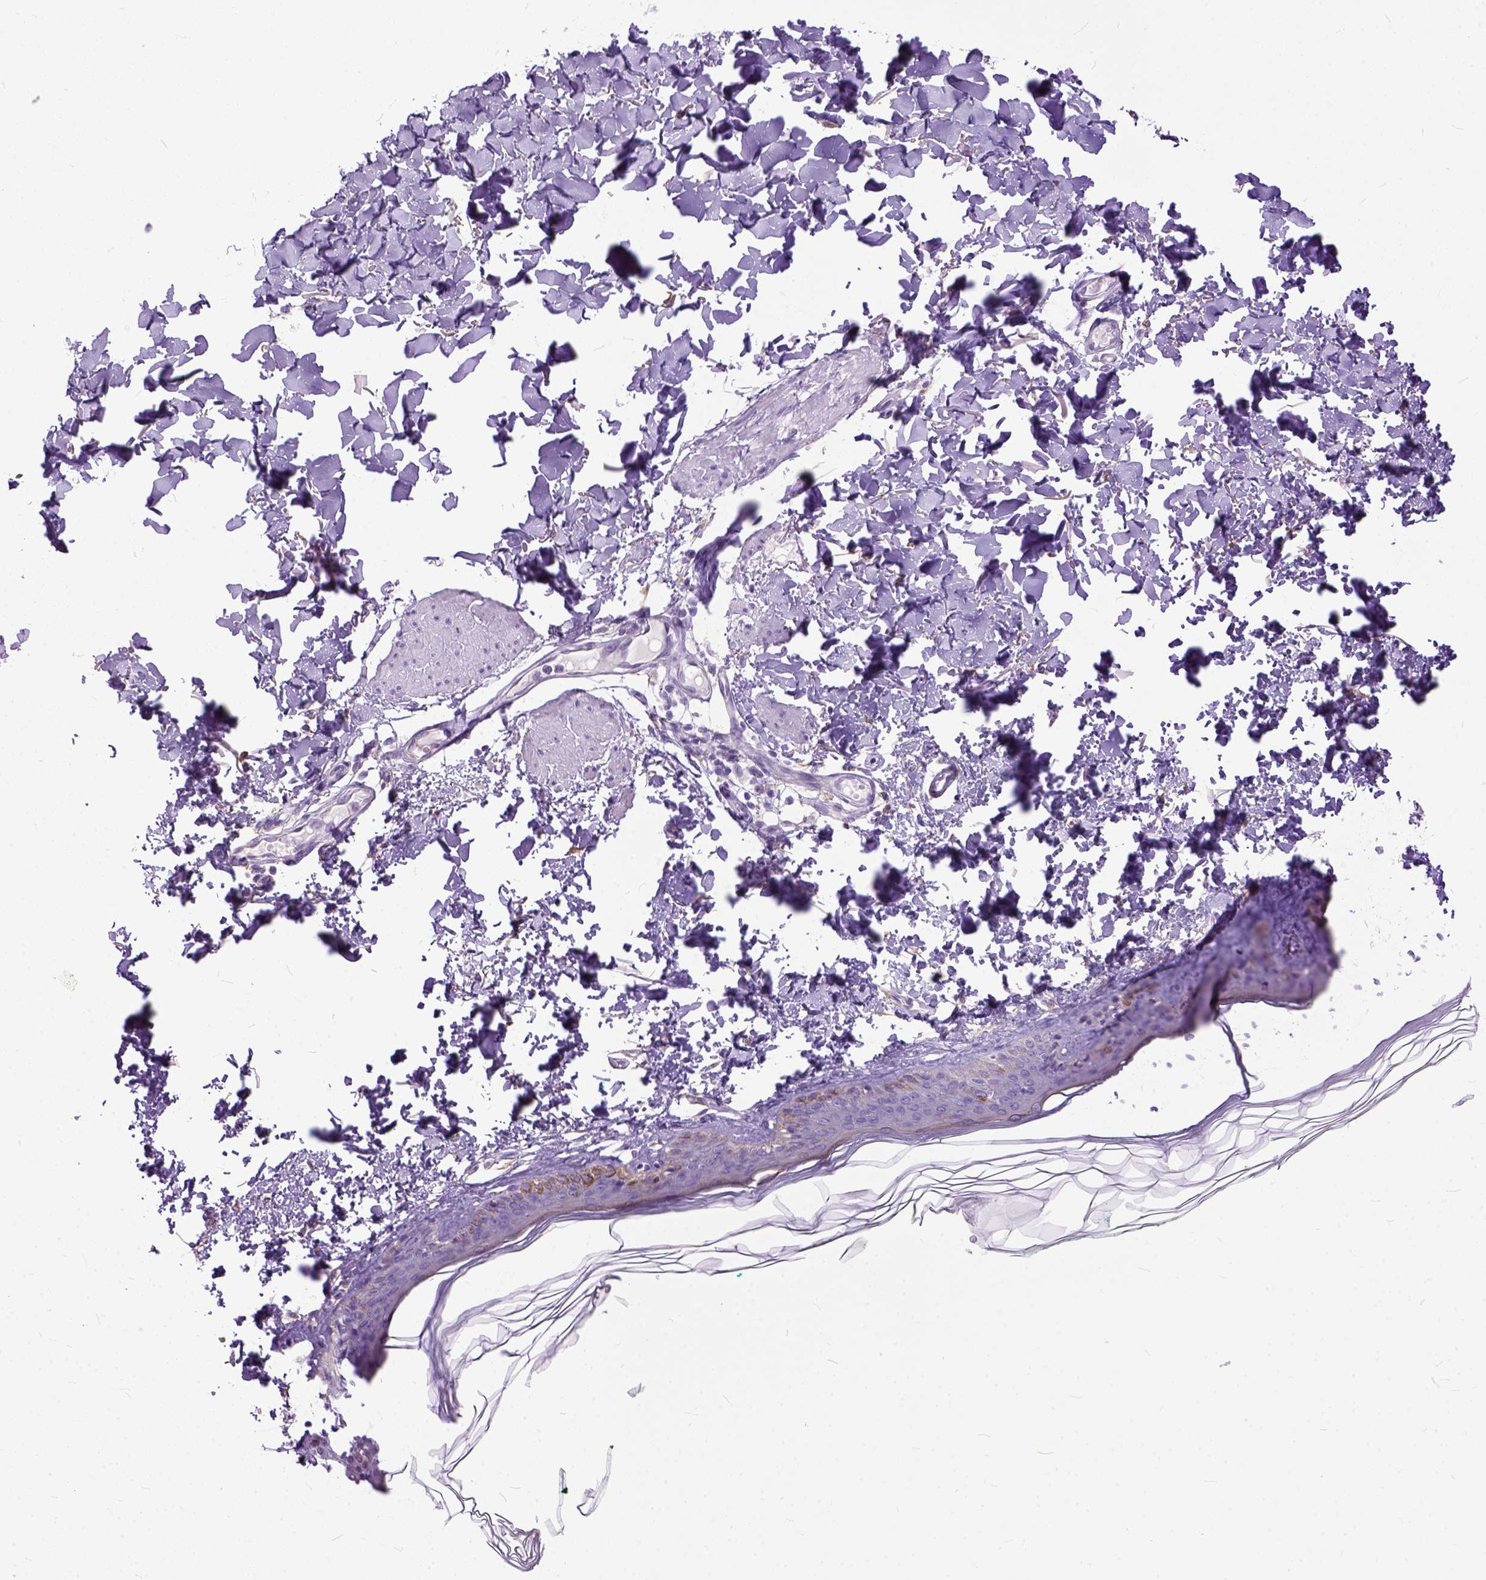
{"staining": {"intensity": "negative", "quantity": "none", "location": "none"}, "tissue": "skin", "cell_type": "Fibroblasts", "image_type": "normal", "snomed": [{"axis": "morphology", "description": "Normal tissue, NOS"}, {"axis": "topography", "description": "Skin"}, {"axis": "topography", "description": "Peripheral nerve tissue"}], "caption": "A histopathology image of skin stained for a protein shows no brown staining in fibroblasts.", "gene": "PPL", "patient": {"sex": "female", "age": 45}}